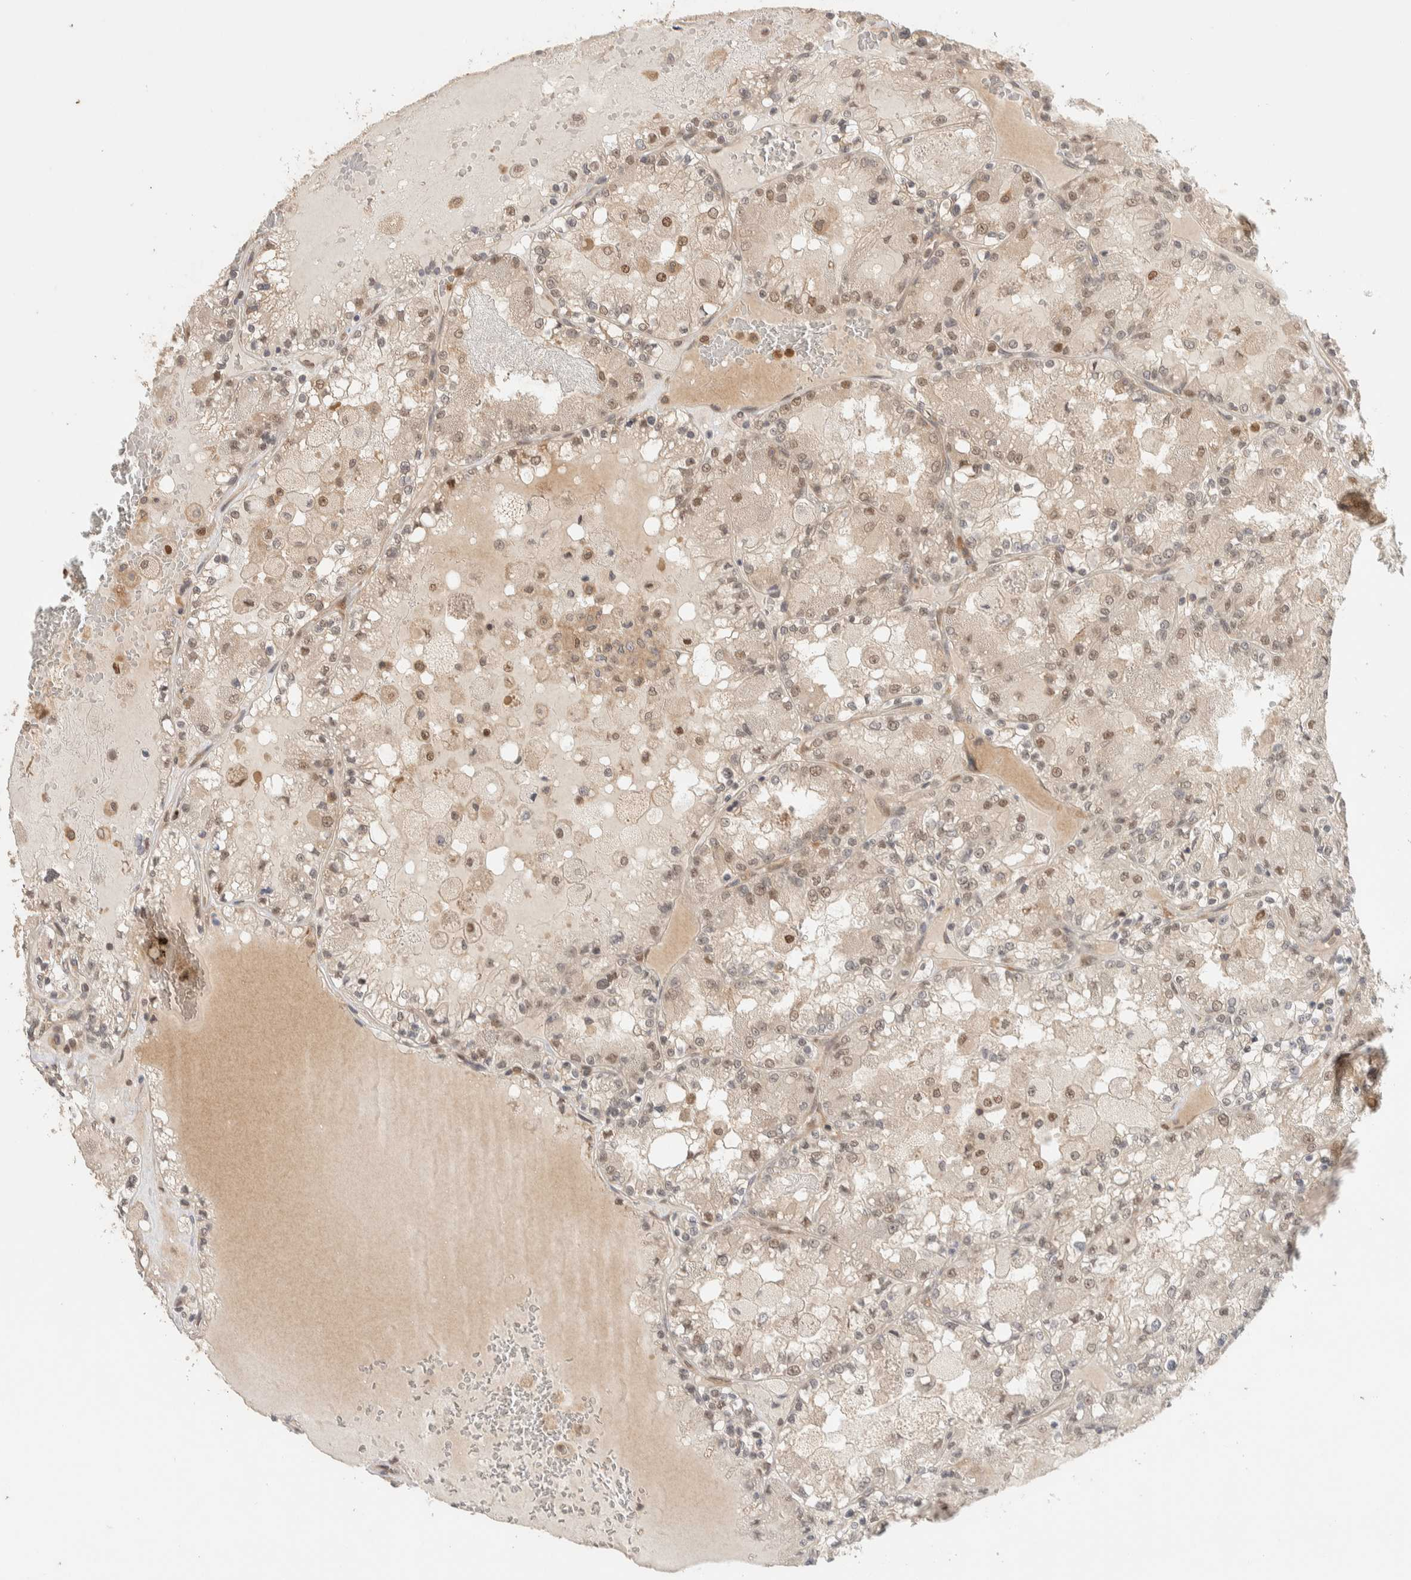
{"staining": {"intensity": "weak", "quantity": "25%-75%", "location": "cytoplasmic/membranous,nuclear"}, "tissue": "renal cancer", "cell_type": "Tumor cells", "image_type": "cancer", "snomed": [{"axis": "morphology", "description": "Adenocarcinoma, NOS"}, {"axis": "topography", "description": "Kidney"}], "caption": "Immunohistochemical staining of human renal cancer reveals weak cytoplasmic/membranous and nuclear protein staining in about 25%-75% of tumor cells.", "gene": "ADSS2", "patient": {"sex": "female", "age": 56}}